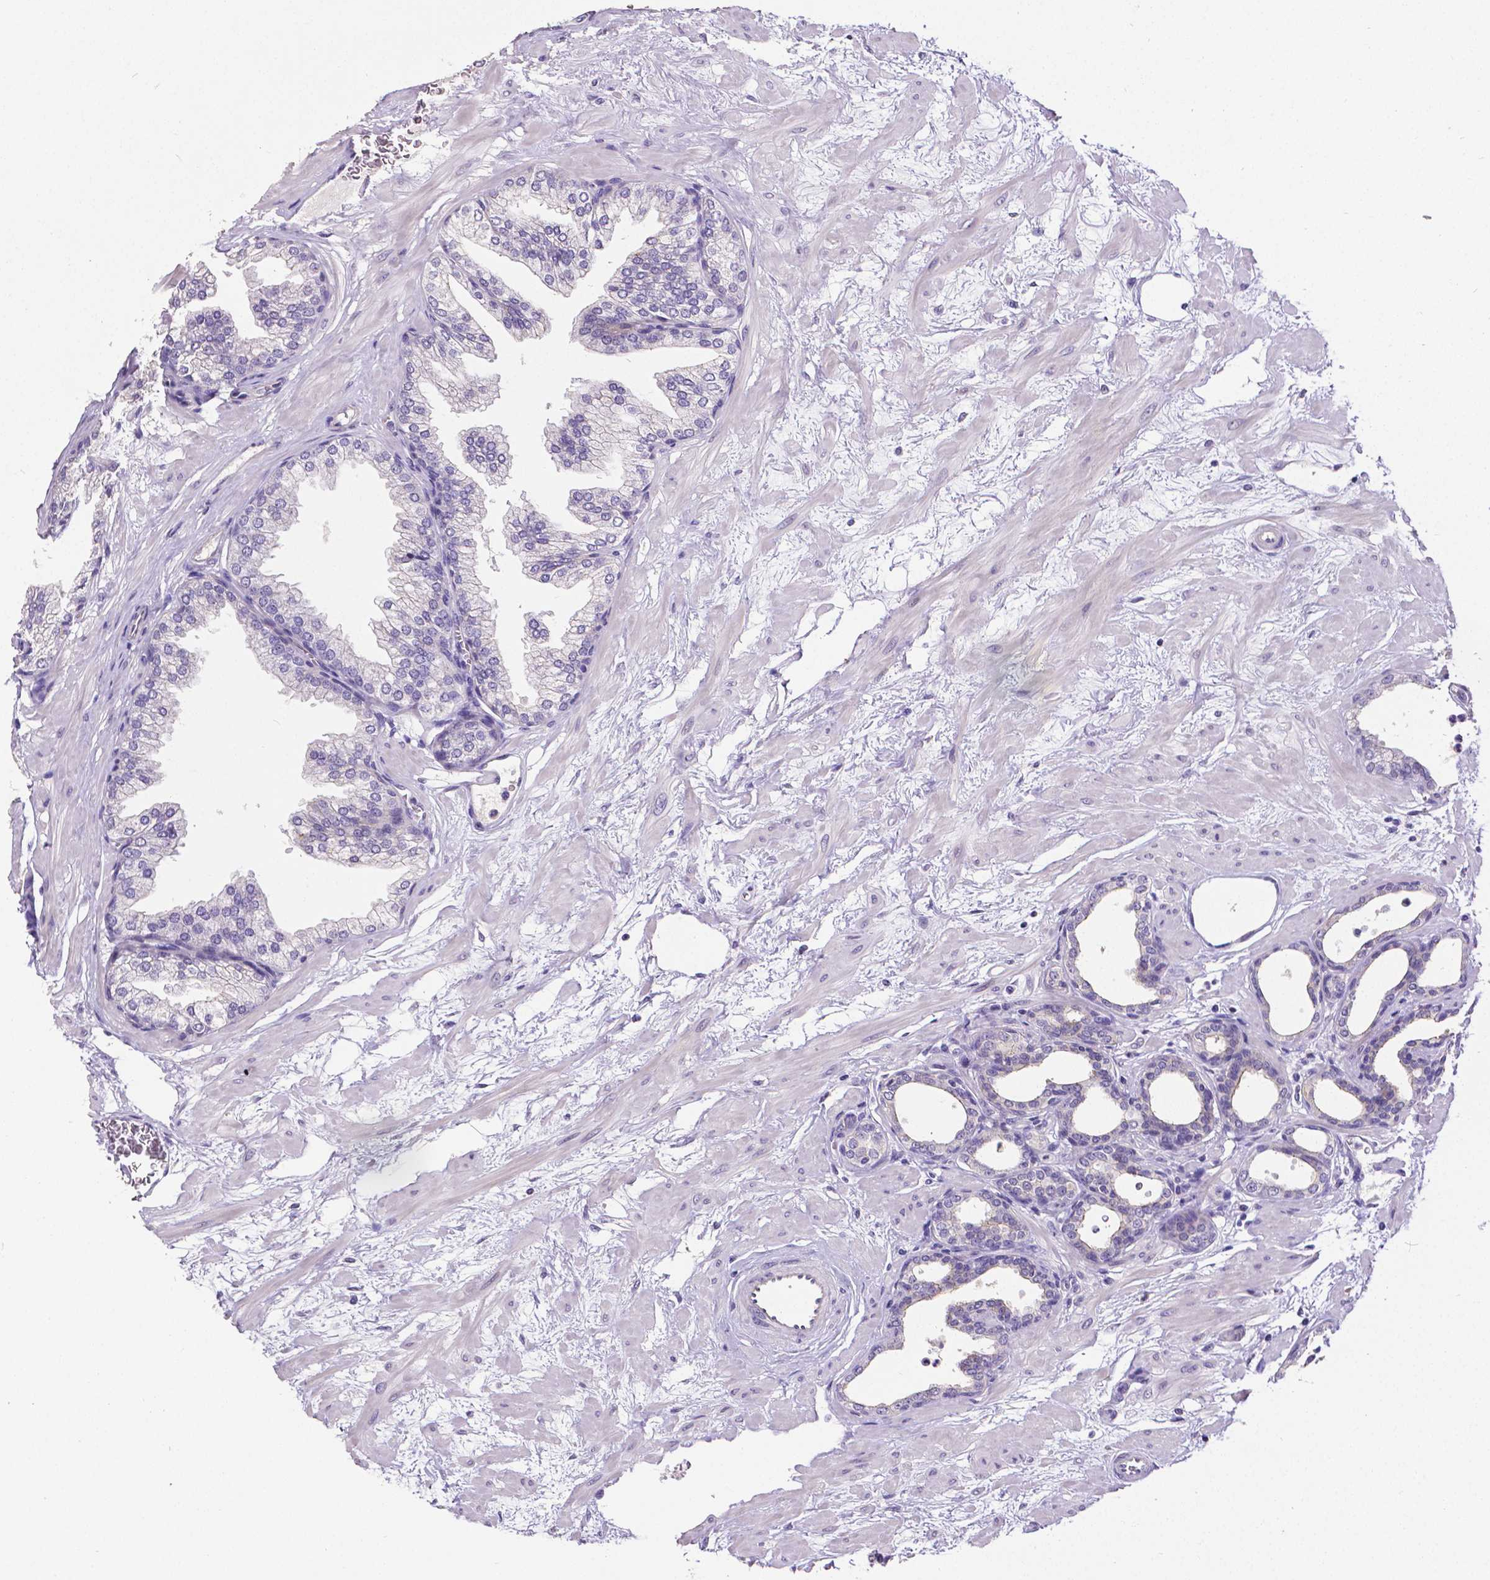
{"staining": {"intensity": "weak", "quantity": "<25%", "location": "cytoplasmic/membranous"}, "tissue": "prostate", "cell_type": "Glandular cells", "image_type": "normal", "snomed": [{"axis": "morphology", "description": "Normal tissue, NOS"}, {"axis": "topography", "description": "Prostate"}], "caption": "Glandular cells show no significant positivity in benign prostate. (Stains: DAB immunohistochemistry (IHC) with hematoxylin counter stain, Microscopy: brightfield microscopy at high magnification).", "gene": "OCLN", "patient": {"sex": "male", "age": 37}}